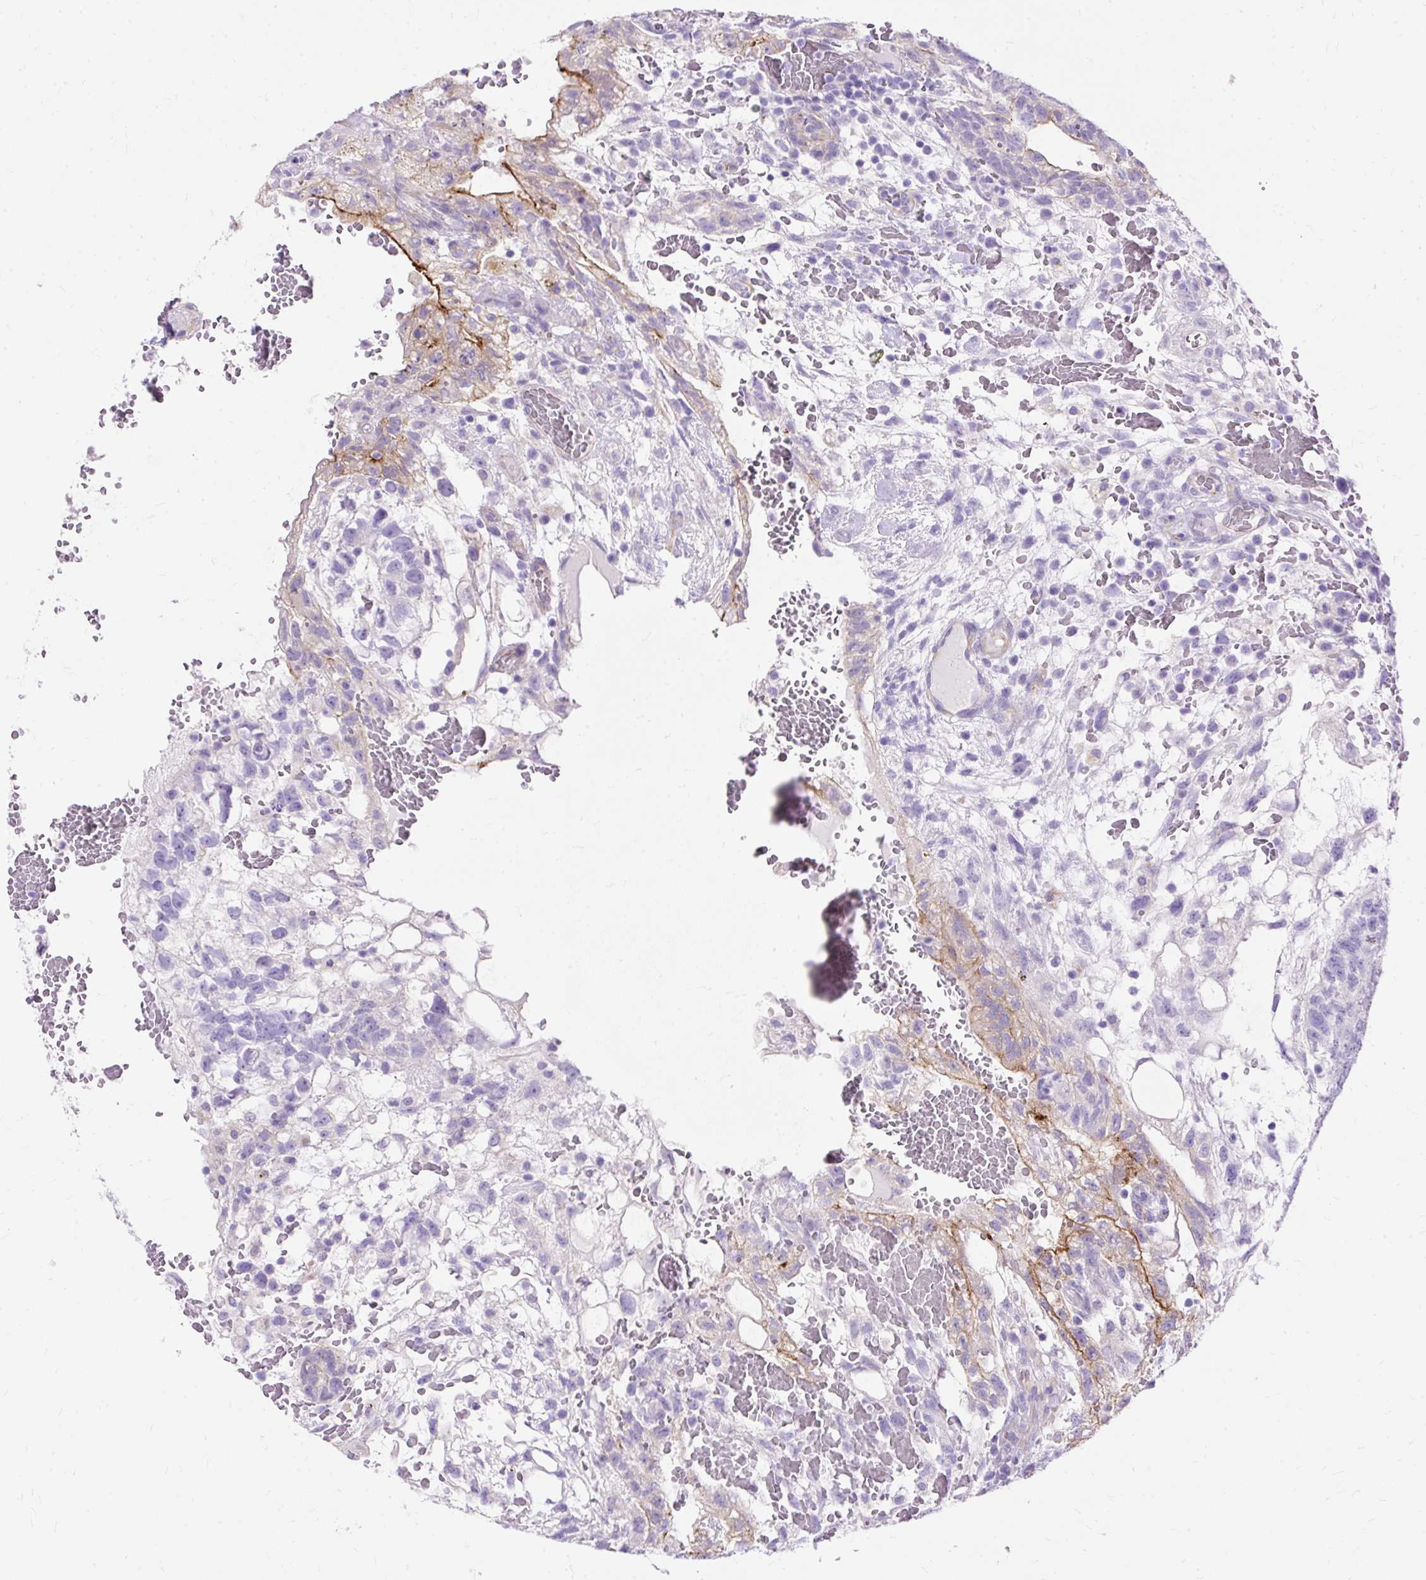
{"staining": {"intensity": "moderate", "quantity": "<25%", "location": "cytoplasmic/membranous"}, "tissue": "testis cancer", "cell_type": "Tumor cells", "image_type": "cancer", "snomed": [{"axis": "morphology", "description": "Normal tissue, NOS"}, {"axis": "morphology", "description": "Carcinoma, Embryonal, NOS"}, {"axis": "topography", "description": "Testis"}], "caption": "Human testis embryonal carcinoma stained with a brown dye shows moderate cytoplasmic/membranous positive staining in about <25% of tumor cells.", "gene": "MYO6", "patient": {"sex": "male", "age": 32}}